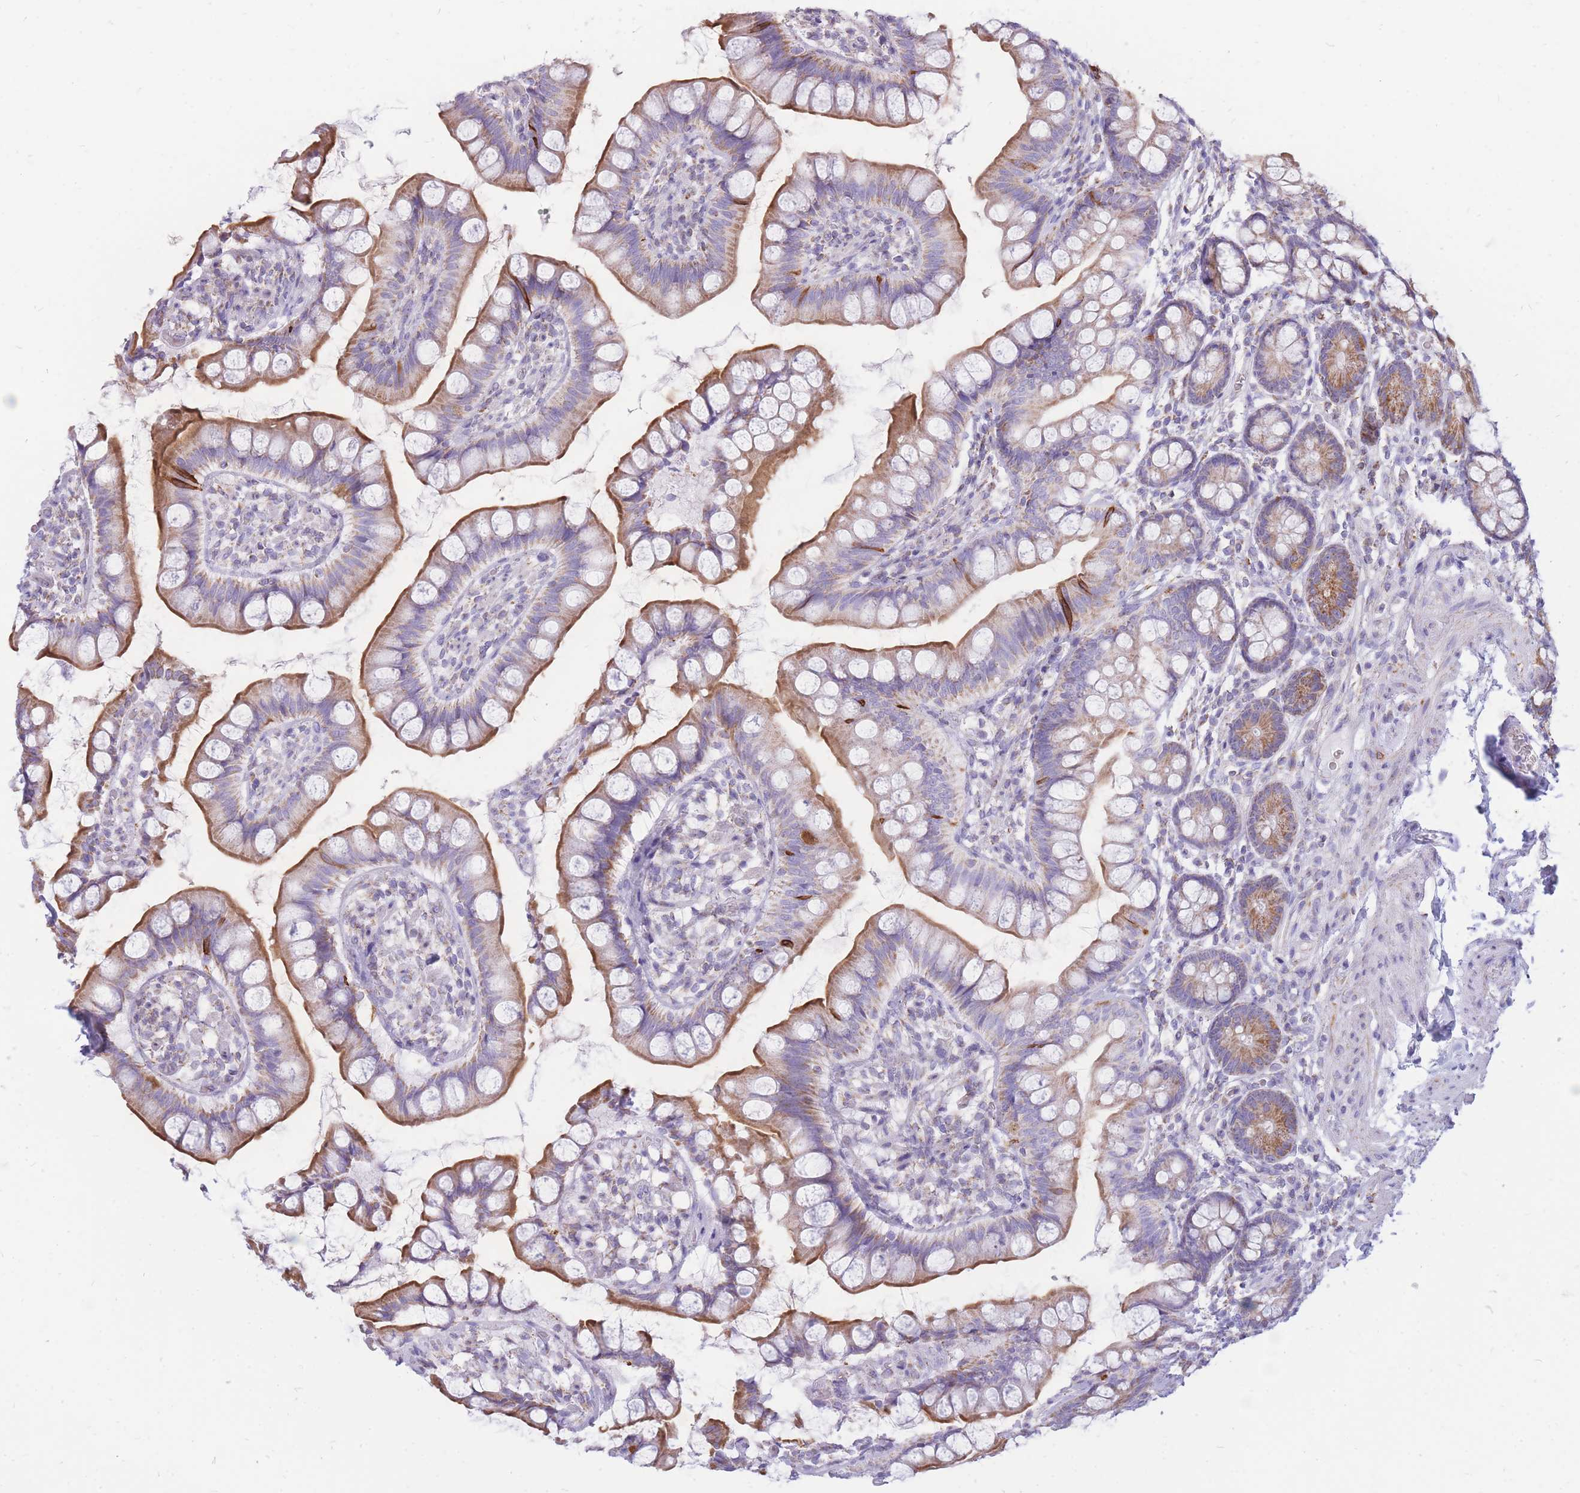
{"staining": {"intensity": "moderate", "quantity": ">75%", "location": "cytoplasmic/membranous"}, "tissue": "small intestine", "cell_type": "Glandular cells", "image_type": "normal", "snomed": [{"axis": "morphology", "description": "Normal tissue, NOS"}, {"axis": "topography", "description": "Small intestine"}], "caption": "Moderate cytoplasmic/membranous protein staining is appreciated in approximately >75% of glandular cells in small intestine. Using DAB (3,3'-diaminobenzidine) (brown) and hematoxylin (blue) stains, captured at high magnification using brightfield microscopy.", "gene": "PCSK1", "patient": {"sex": "male", "age": 70}}